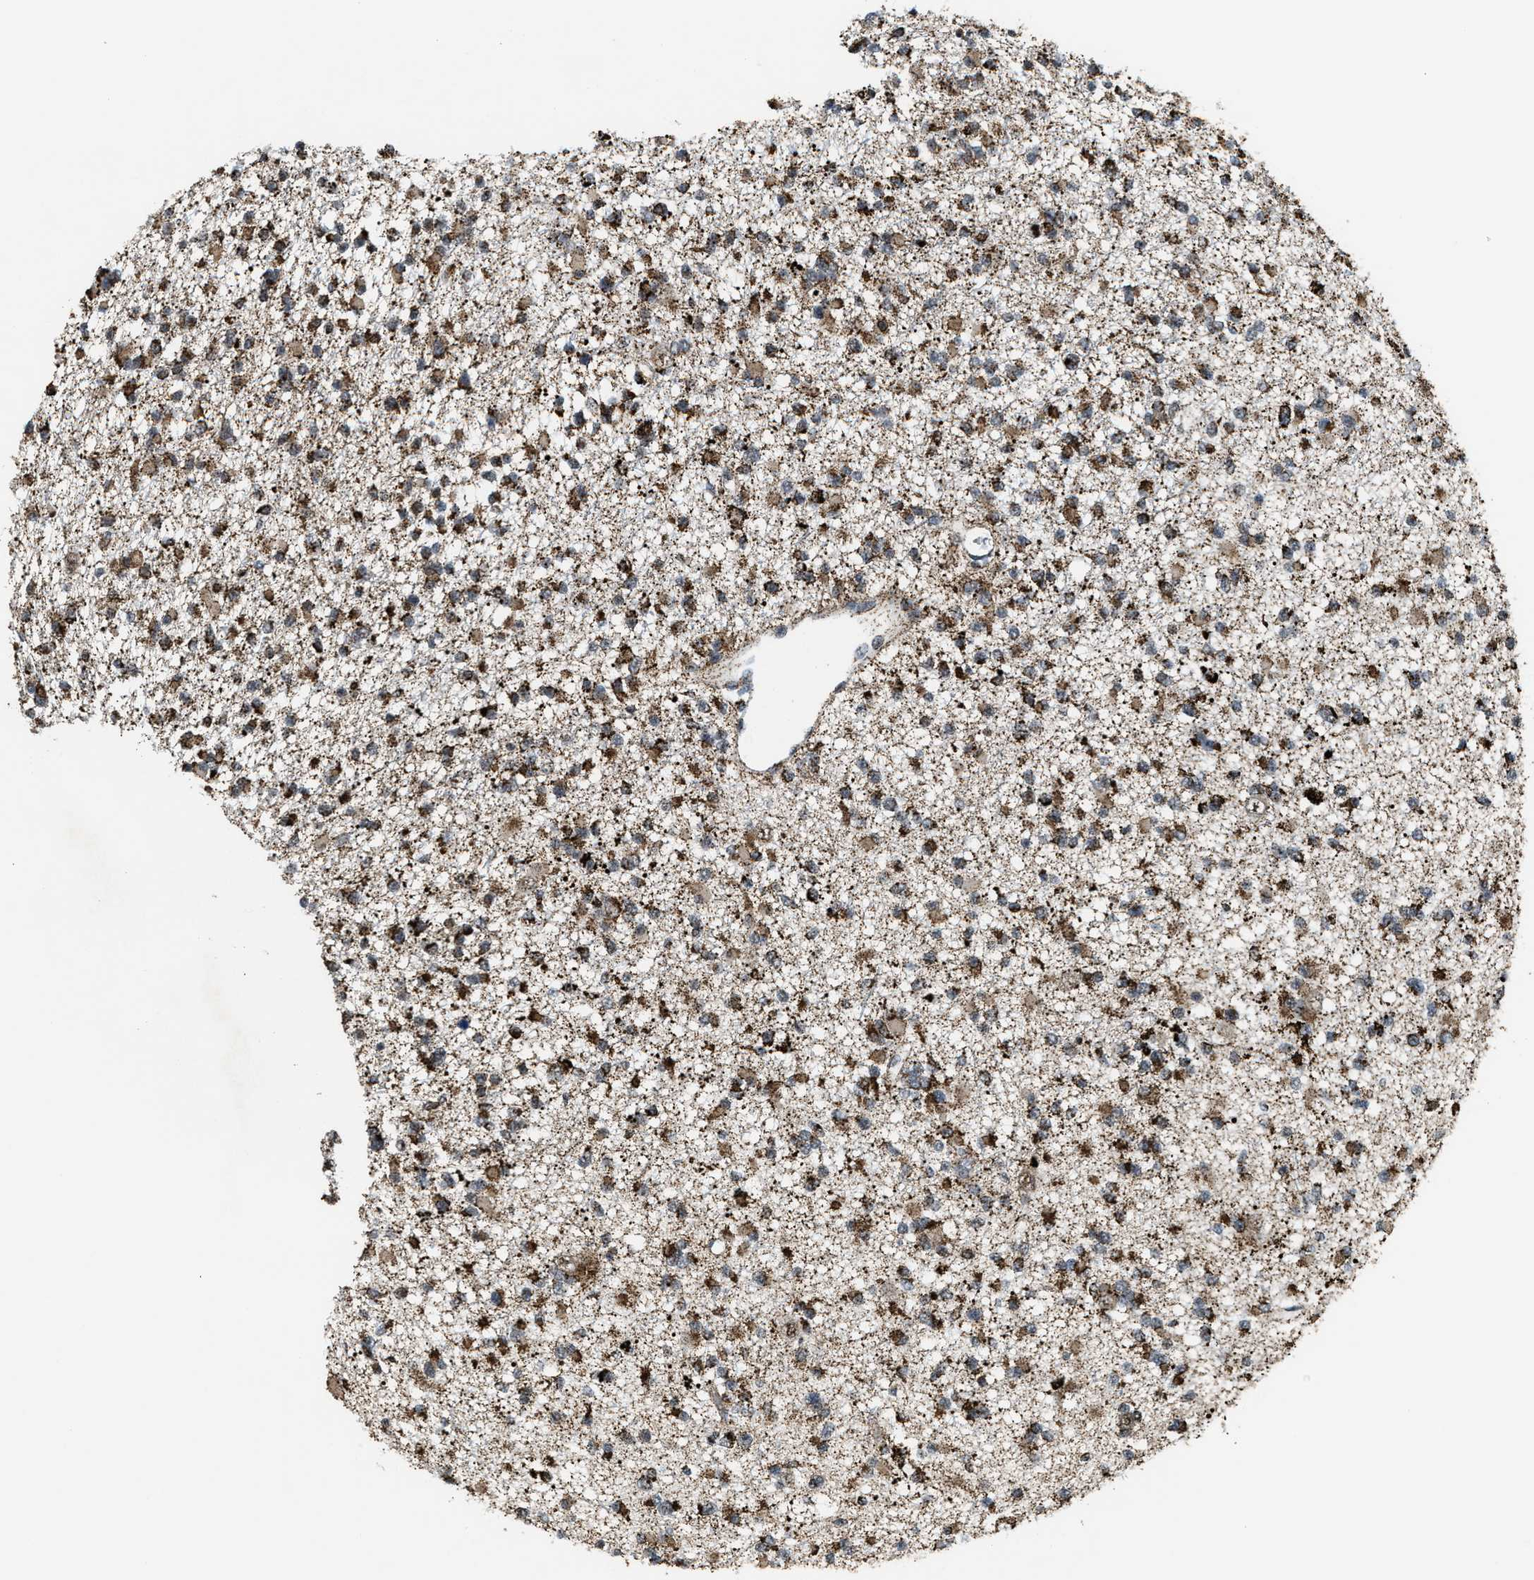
{"staining": {"intensity": "moderate", "quantity": ">75%", "location": "cytoplasmic/membranous"}, "tissue": "glioma", "cell_type": "Tumor cells", "image_type": "cancer", "snomed": [{"axis": "morphology", "description": "Glioma, malignant, Low grade"}, {"axis": "topography", "description": "Brain"}], "caption": "Approximately >75% of tumor cells in human glioma exhibit moderate cytoplasmic/membranous protein expression as visualized by brown immunohistochemical staining.", "gene": "HIBADH", "patient": {"sex": "female", "age": 22}}